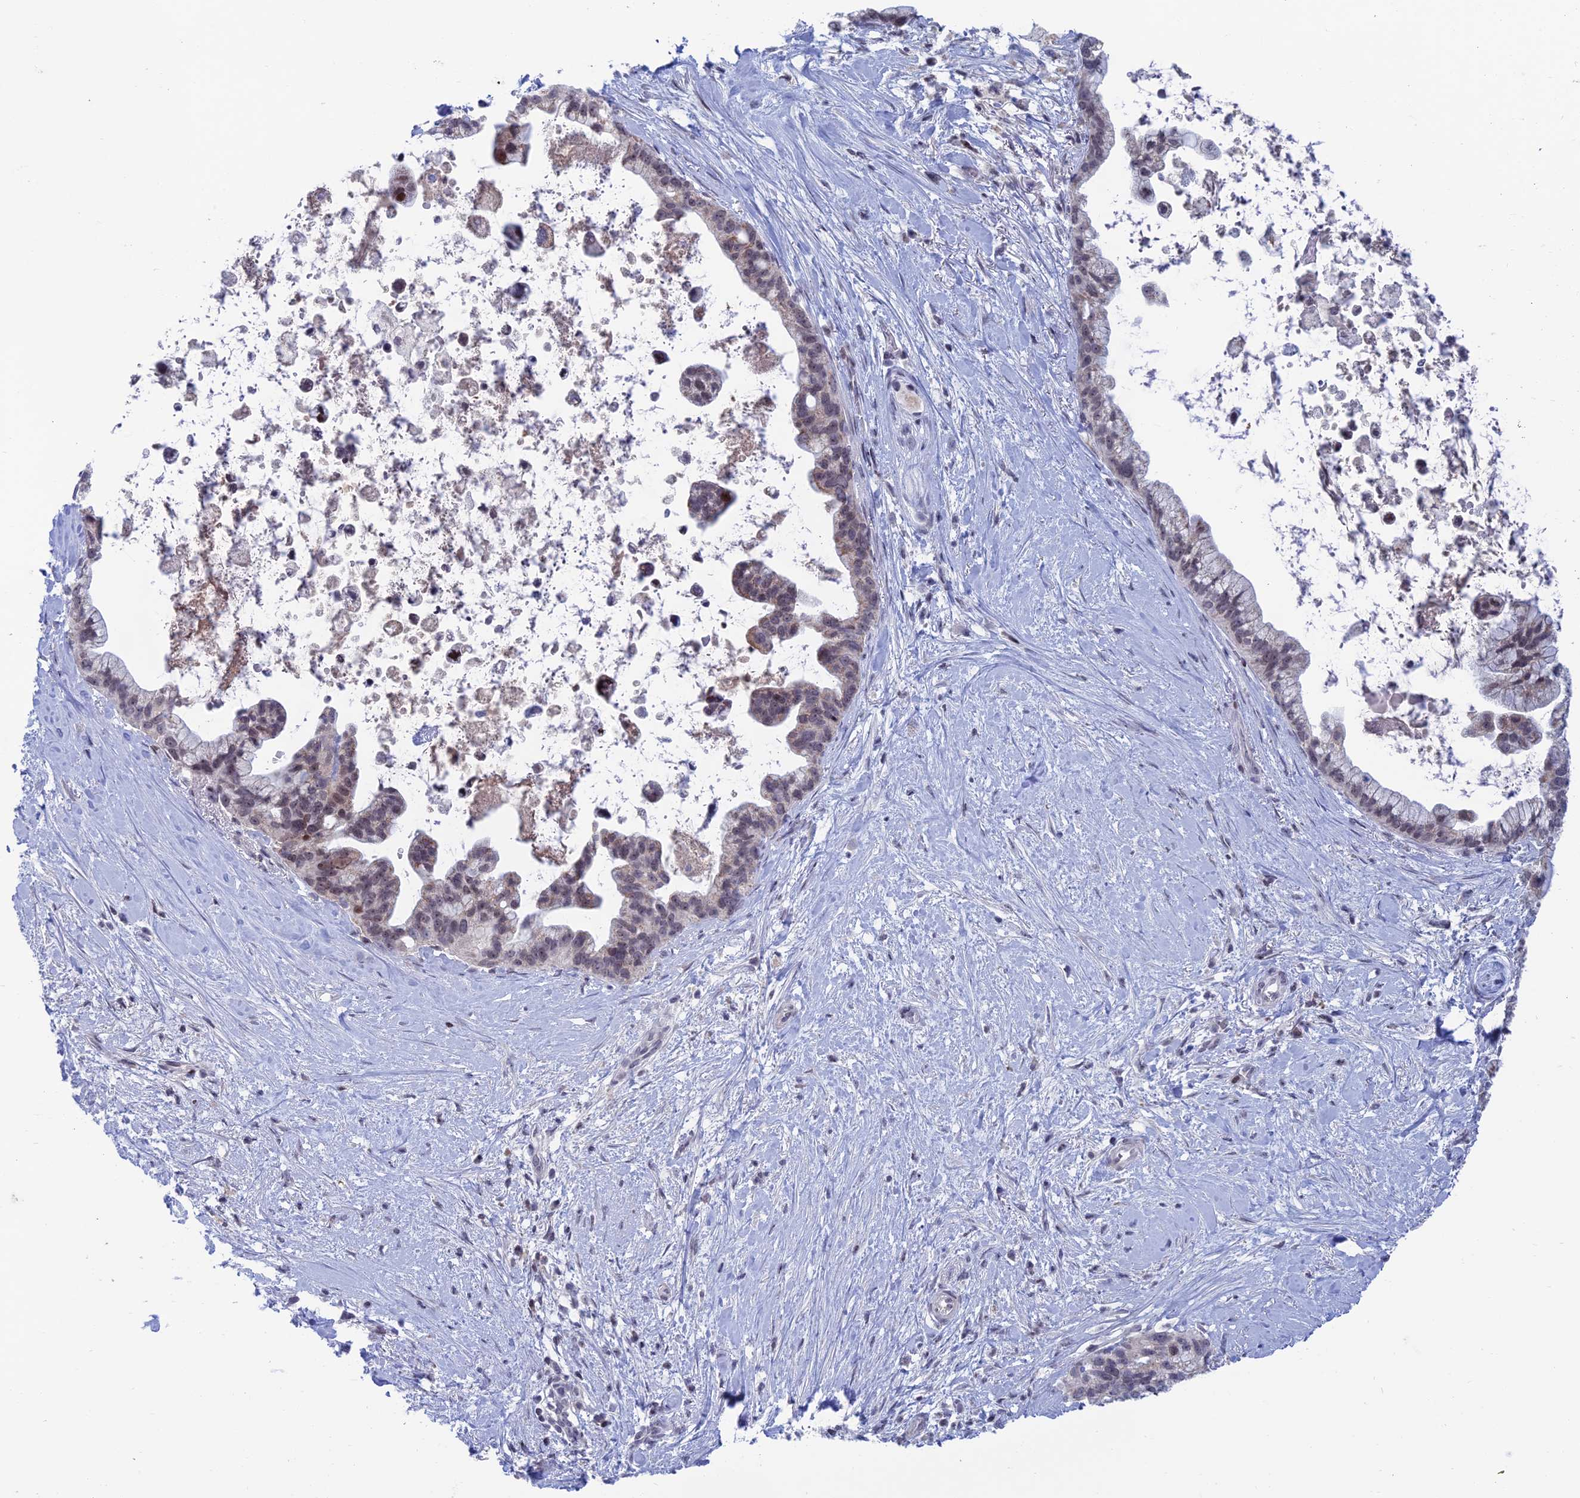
{"staining": {"intensity": "weak", "quantity": "<25%", "location": "nuclear"}, "tissue": "pancreatic cancer", "cell_type": "Tumor cells", "image_type": "cancer", "snomed": [{"axis": "morphology", "description": "Adenocarcinoma, NOS"}, {"axis": "topography", "description": "Pancreas"}], "caption": "There is no significant positivity in tumor cells of pancreatic adenocarcinoma. Brightfield microscopy of IHC stained with DAB (brown) and hematoxylin (blue), captured at high magnification.", "gene": "AFF3", "patient": {"sex": "female", "age": 83}}